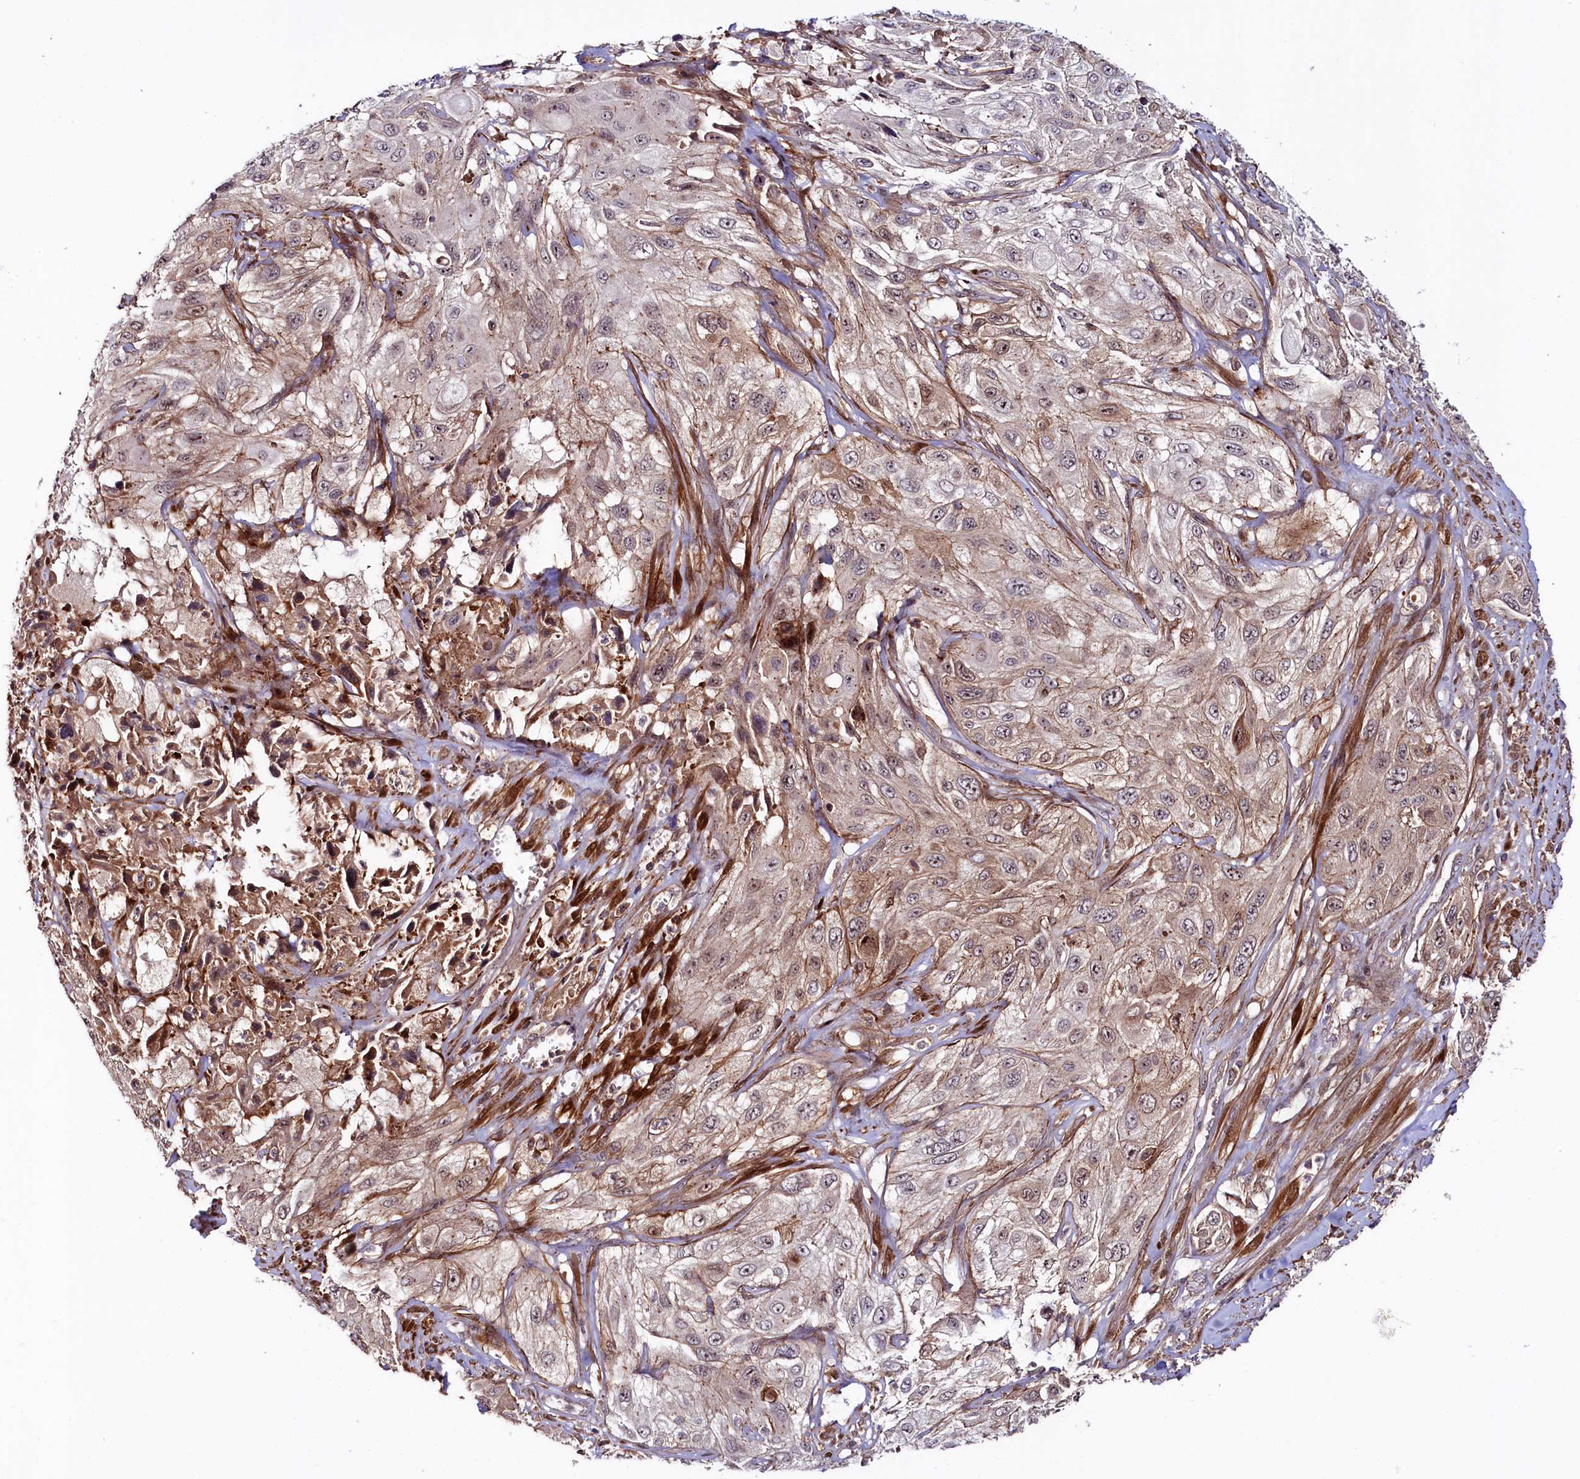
{"staining": {"intensity": "weak", "quantity": "25%-75%", "location": "cytoplasmic/membranous,nuclear"}, "tissue": "cervical cancer", "cell_type": "Tumor cells", "image_type": "cancer", "snomed": [{"axis": "morphology", "description": "Squamous cell carcinoma, NOS"}, {"axis": "topography", "description": "Cervix"}], "caption": "The immunohistochemical stain labels weak cytoplasmic/membranous and nuclear staining in tumor cells of cervical squamous cell carcinoma tissue. The protein is stained brown, and the nuclei are stained in blue (DAB (3,3'-diaminobenzidine) IHC with brightfield microscopy, high magnification).", "gene": "NEDD1", "patient": {"sex": "female", "age": 42}}